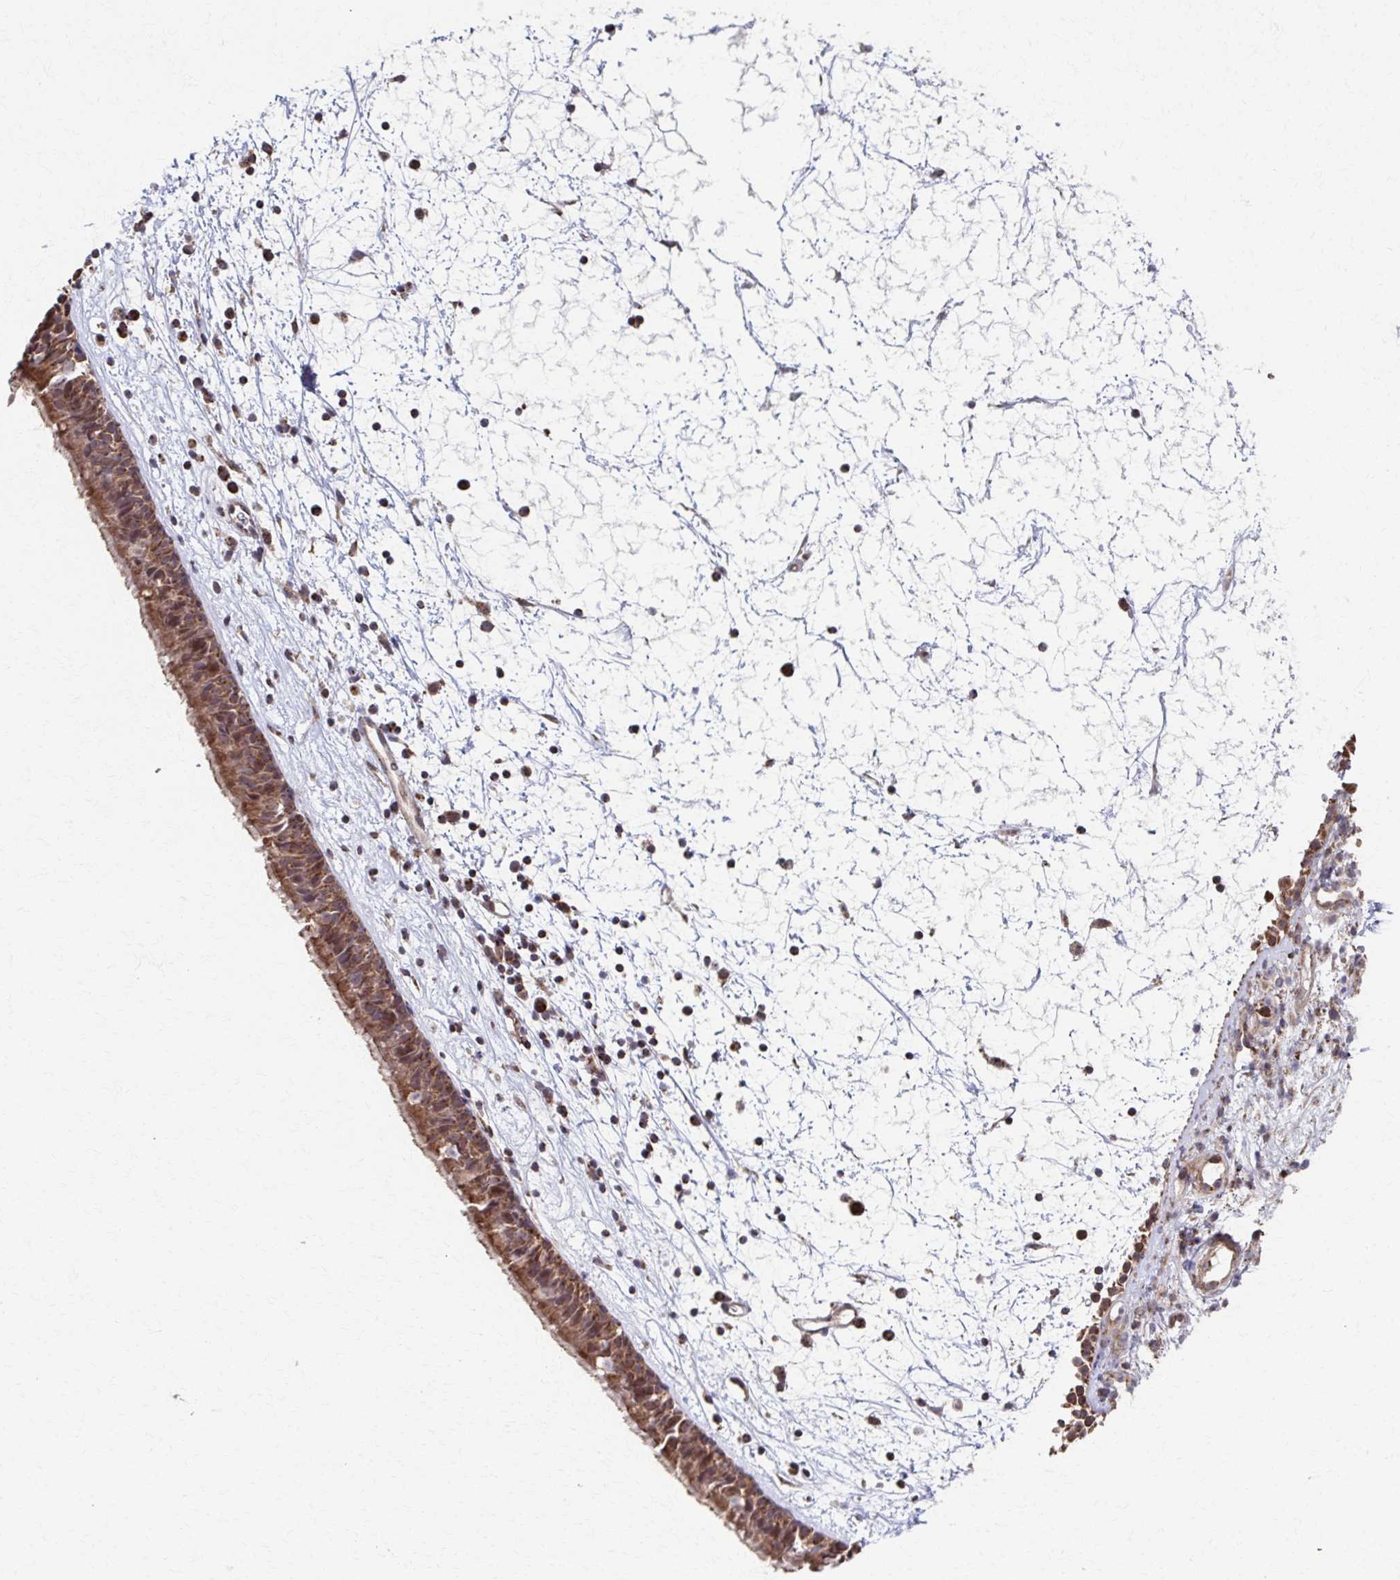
{"staining": {"intensity": "moderate", "quantity": ">75%", "location": "cytoplasmic/membranous"}, "tissue": "nasopharynx", "cell_type": "Respiratory epithelial cells", "image_type": "normal", "snomed": [{"axis": "morphology", "description": "Normal tissue, NOS"}, {"axis": "topography", "description": "Nasopharynx"}], "caption": "Immunohistochemistry micrograph of normal nasopharynx: human nasopharynx stained using IHC displays medium levels of moderate protein expression localized specifically in the cytoplasmic/membranous of respiratory epithelial cells, appearing as a cytoplasmic/membranous brown color.", "gene": "KLHL34", "patient": {"sex": "male", "age": 24}}